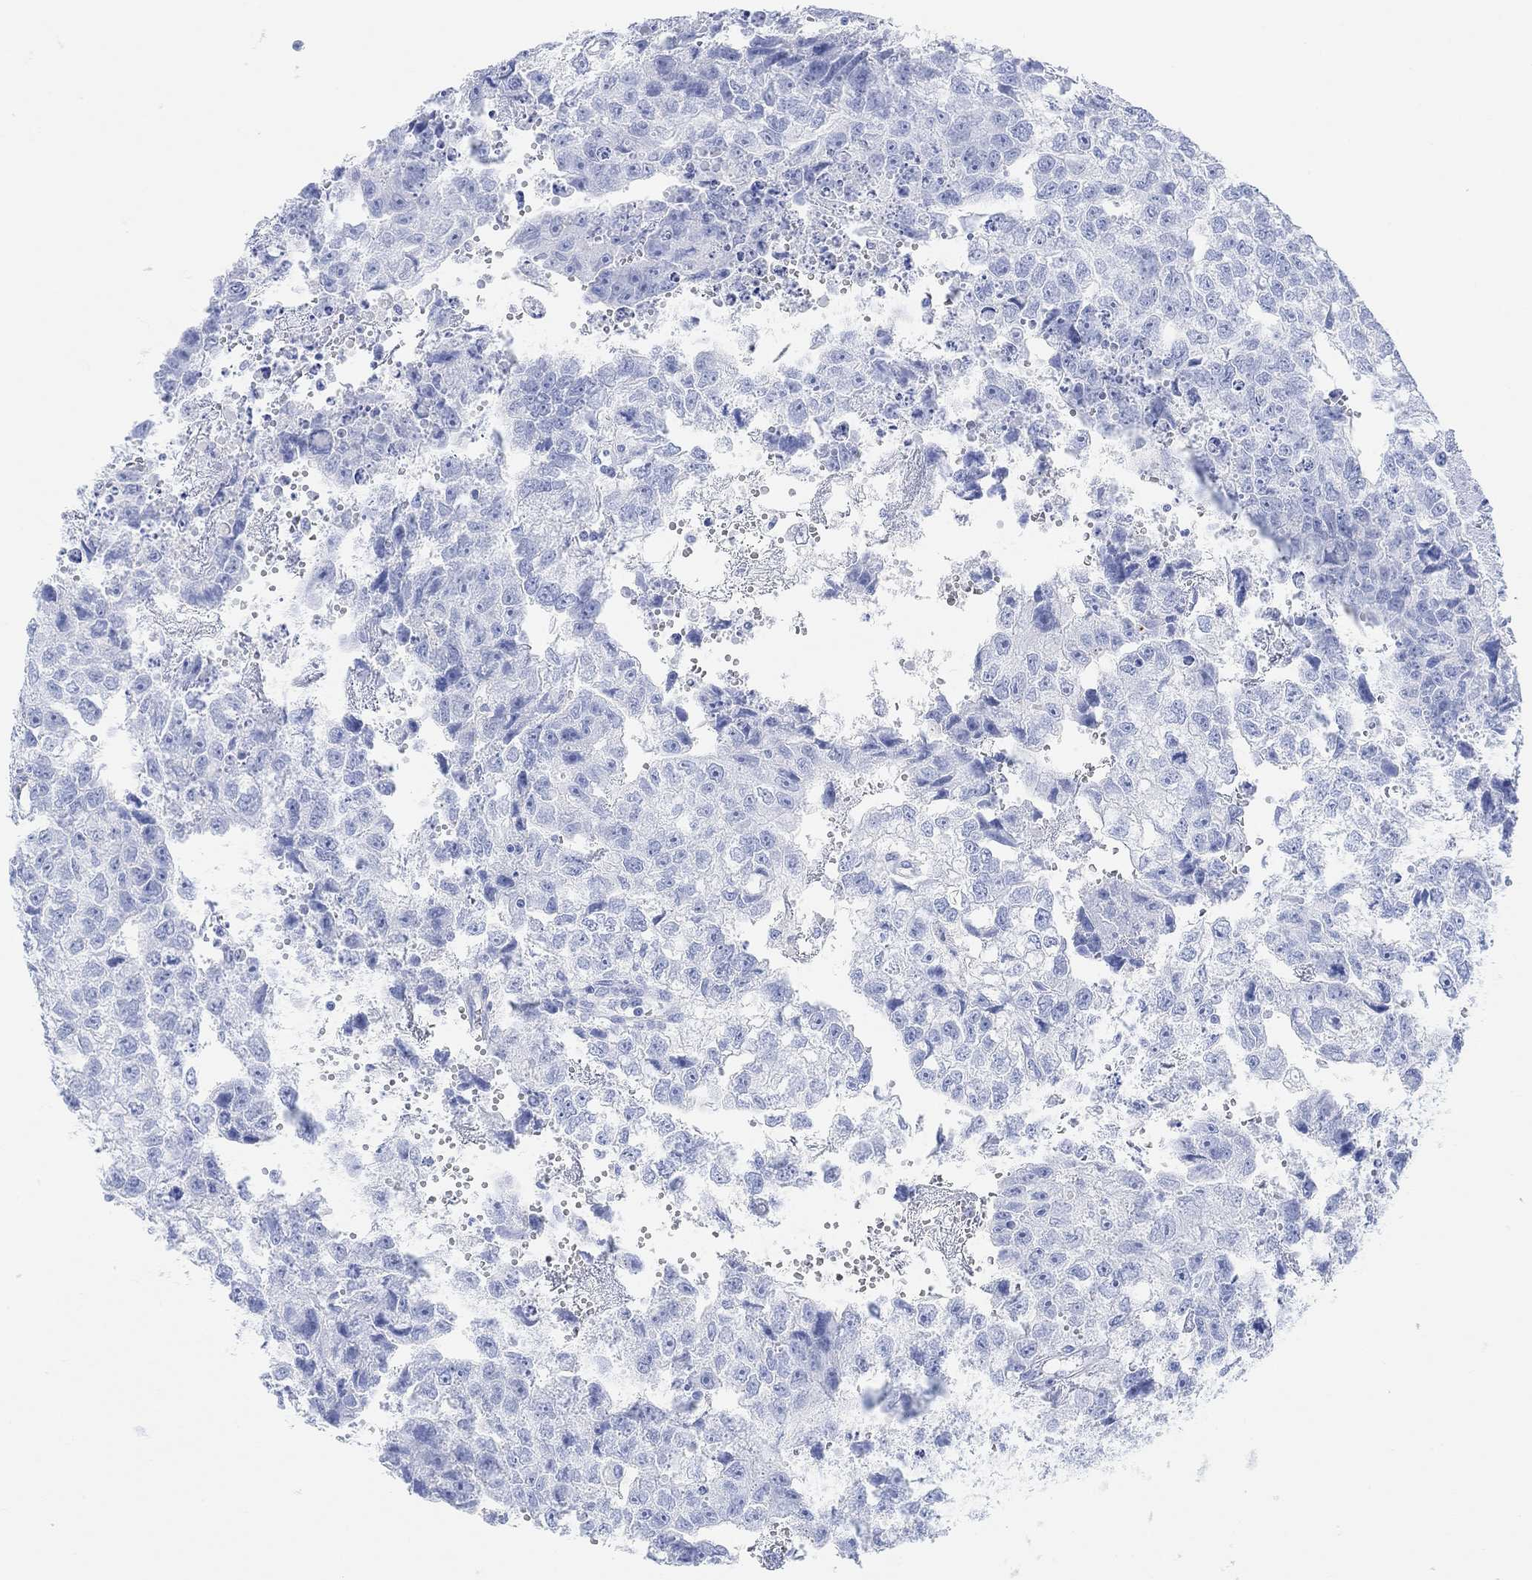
{"staining": {"intensity": "negative", "quantity": "none", "location": "none"}, "tissue": "testis cancer", "cell_type": "Tumor cells", "image_type": "cancer", "snomed": [{"axis": "morphology", "description": "Carcinoma, Embryonal, NOS"}, {"axis": "morphology", "description": "Teratoma, malignant, NOS"}, {"axis": "topography", "description": "Testis"}], "caption": "Tumor cells show no significant protein expression in testis embryonal carcinoma.", "gene": "ANKRD33", "patient": {"sex": "male", "age": 44}}